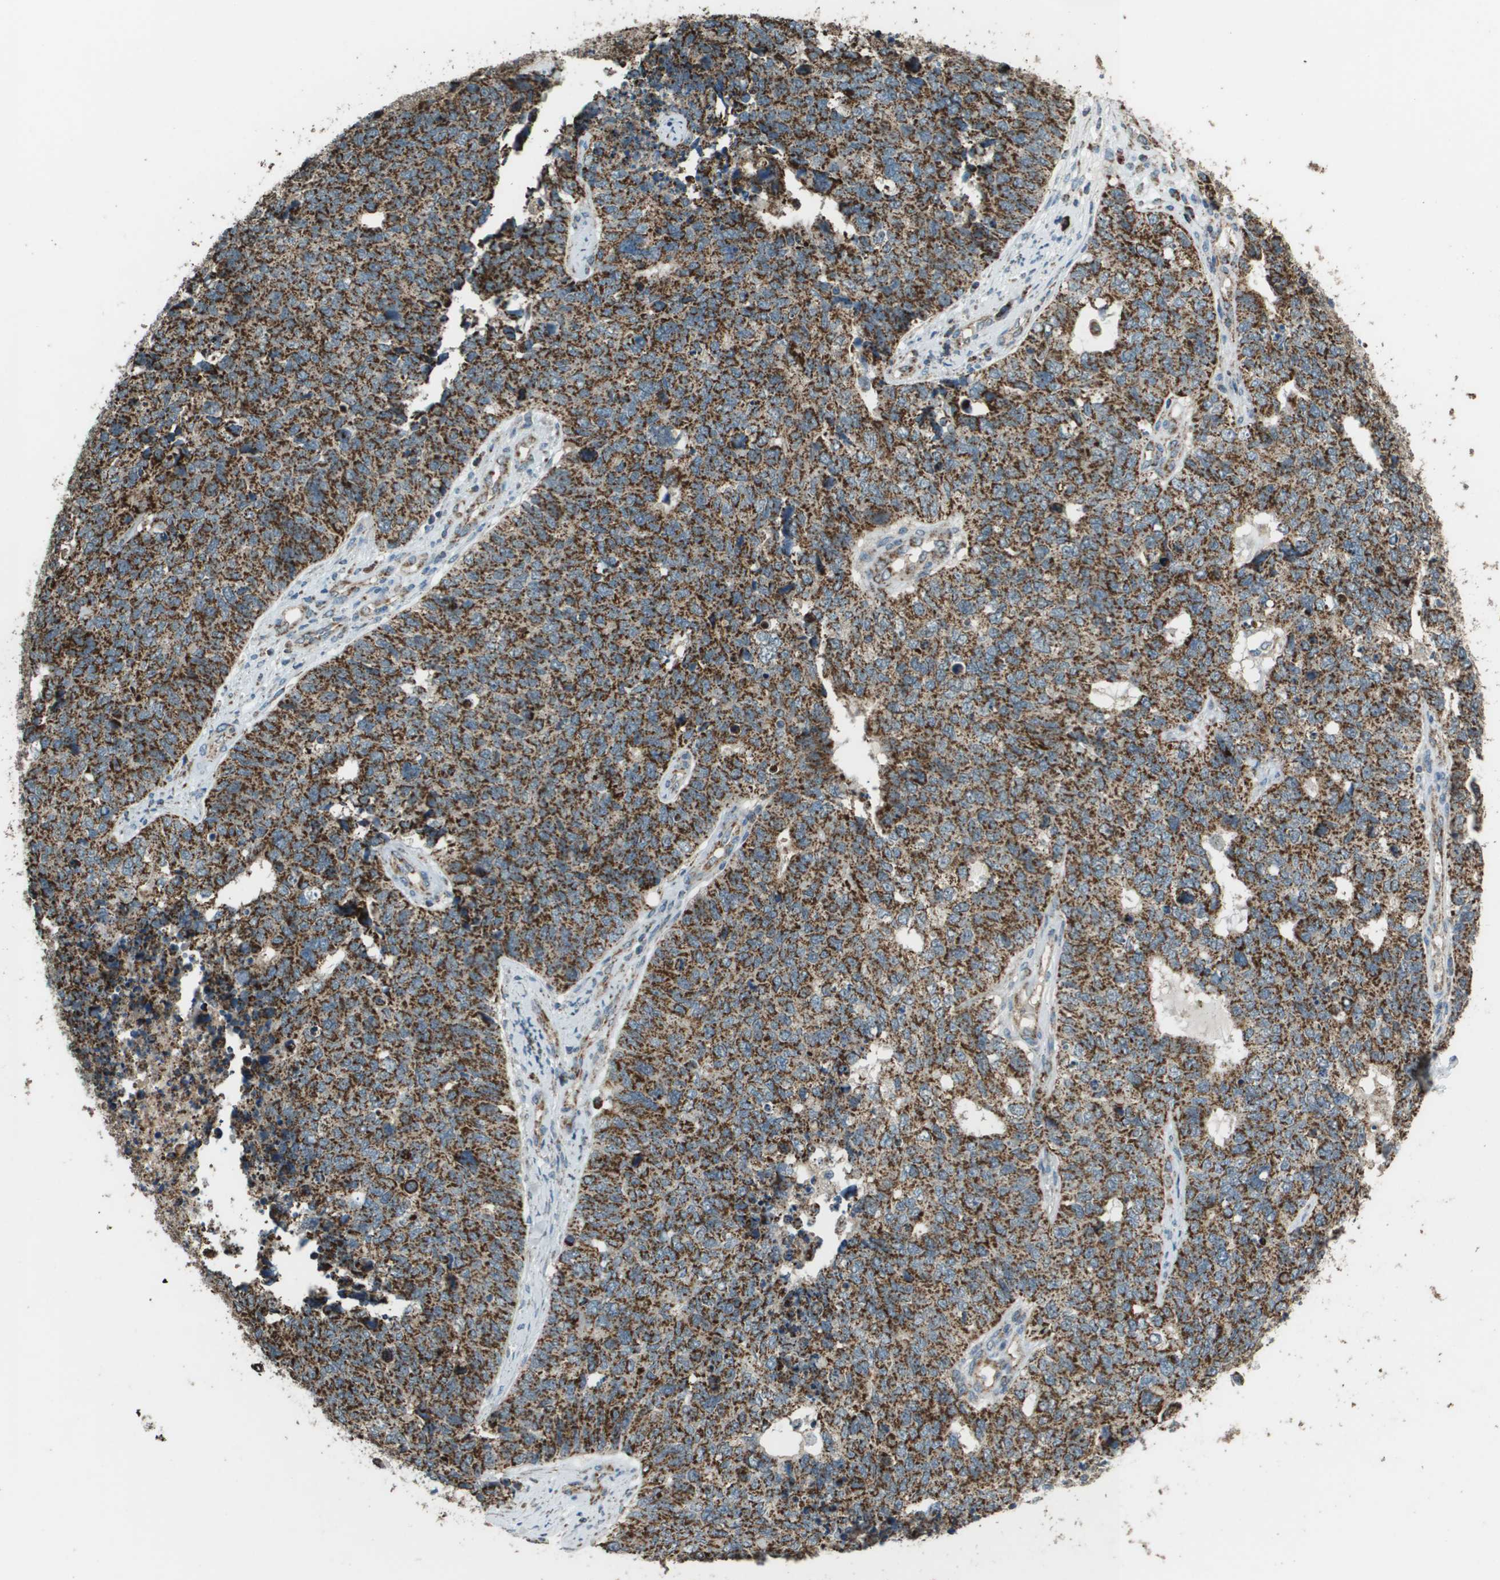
{"staining": {"intensity": "moderate", "quantity": ">75%", "location": "cytoplasmic/membranous"}, "tissue": "cervical cancer", "cell_type": "Tumor cells", "image_type": "cancer", "snomed": [{"axis": "morphology", "description": "Squamous cell carcinoma, NOS"}, {"axis": "topography", "description": "Cervix"}], "caption": "Protein expression analysis of human cervical cancer reveals moderate cytoplasmic/membranous positivity in about >75% of tumor cells.", "gene": "FH", "patient": {"sex": "female", "age": 63}}